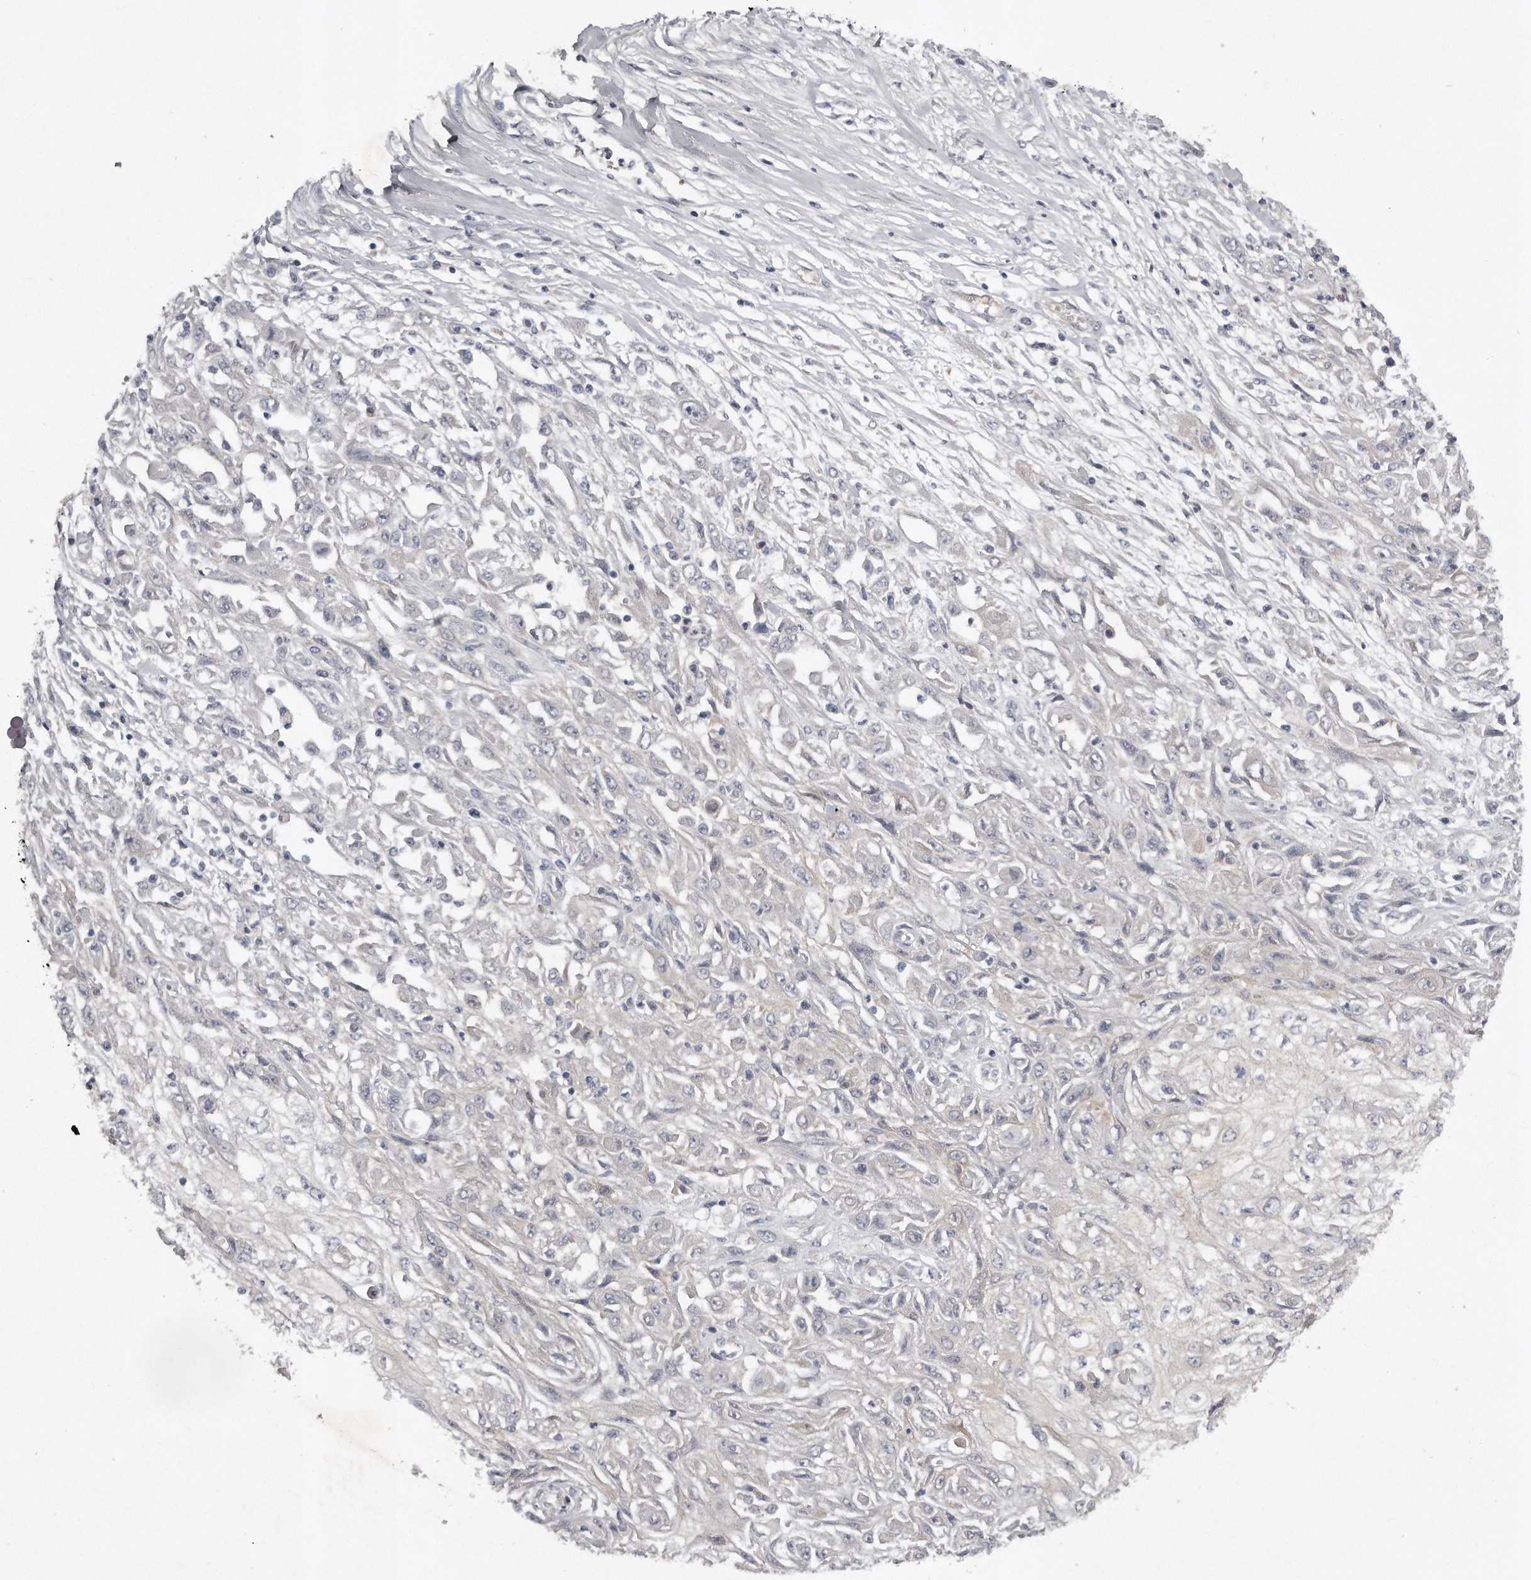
{"staining": {"intensity": "negative", "quantity": "none", "location": "none"}, "tissue": "skin cancer", "cell_type": "Tumor cells", "image_type": "cancer", "snomed": [{"axis": "morphology", "description": "Squamous cell carcinoma, NOS"}, {"axis": "morphology", "description": "Squamous cell carcinoma, metastatic, NOS"}, {"axis": "topography", "description": "Skin"}, {"axis": "topography", "description": "Lymph node"}], "caption": "DAB immunohistochemical staining of human skin cancer shows no significant expression in tumor cells.", "gene": "GGCT", "patient": {"sex": "male", "age": 75}}